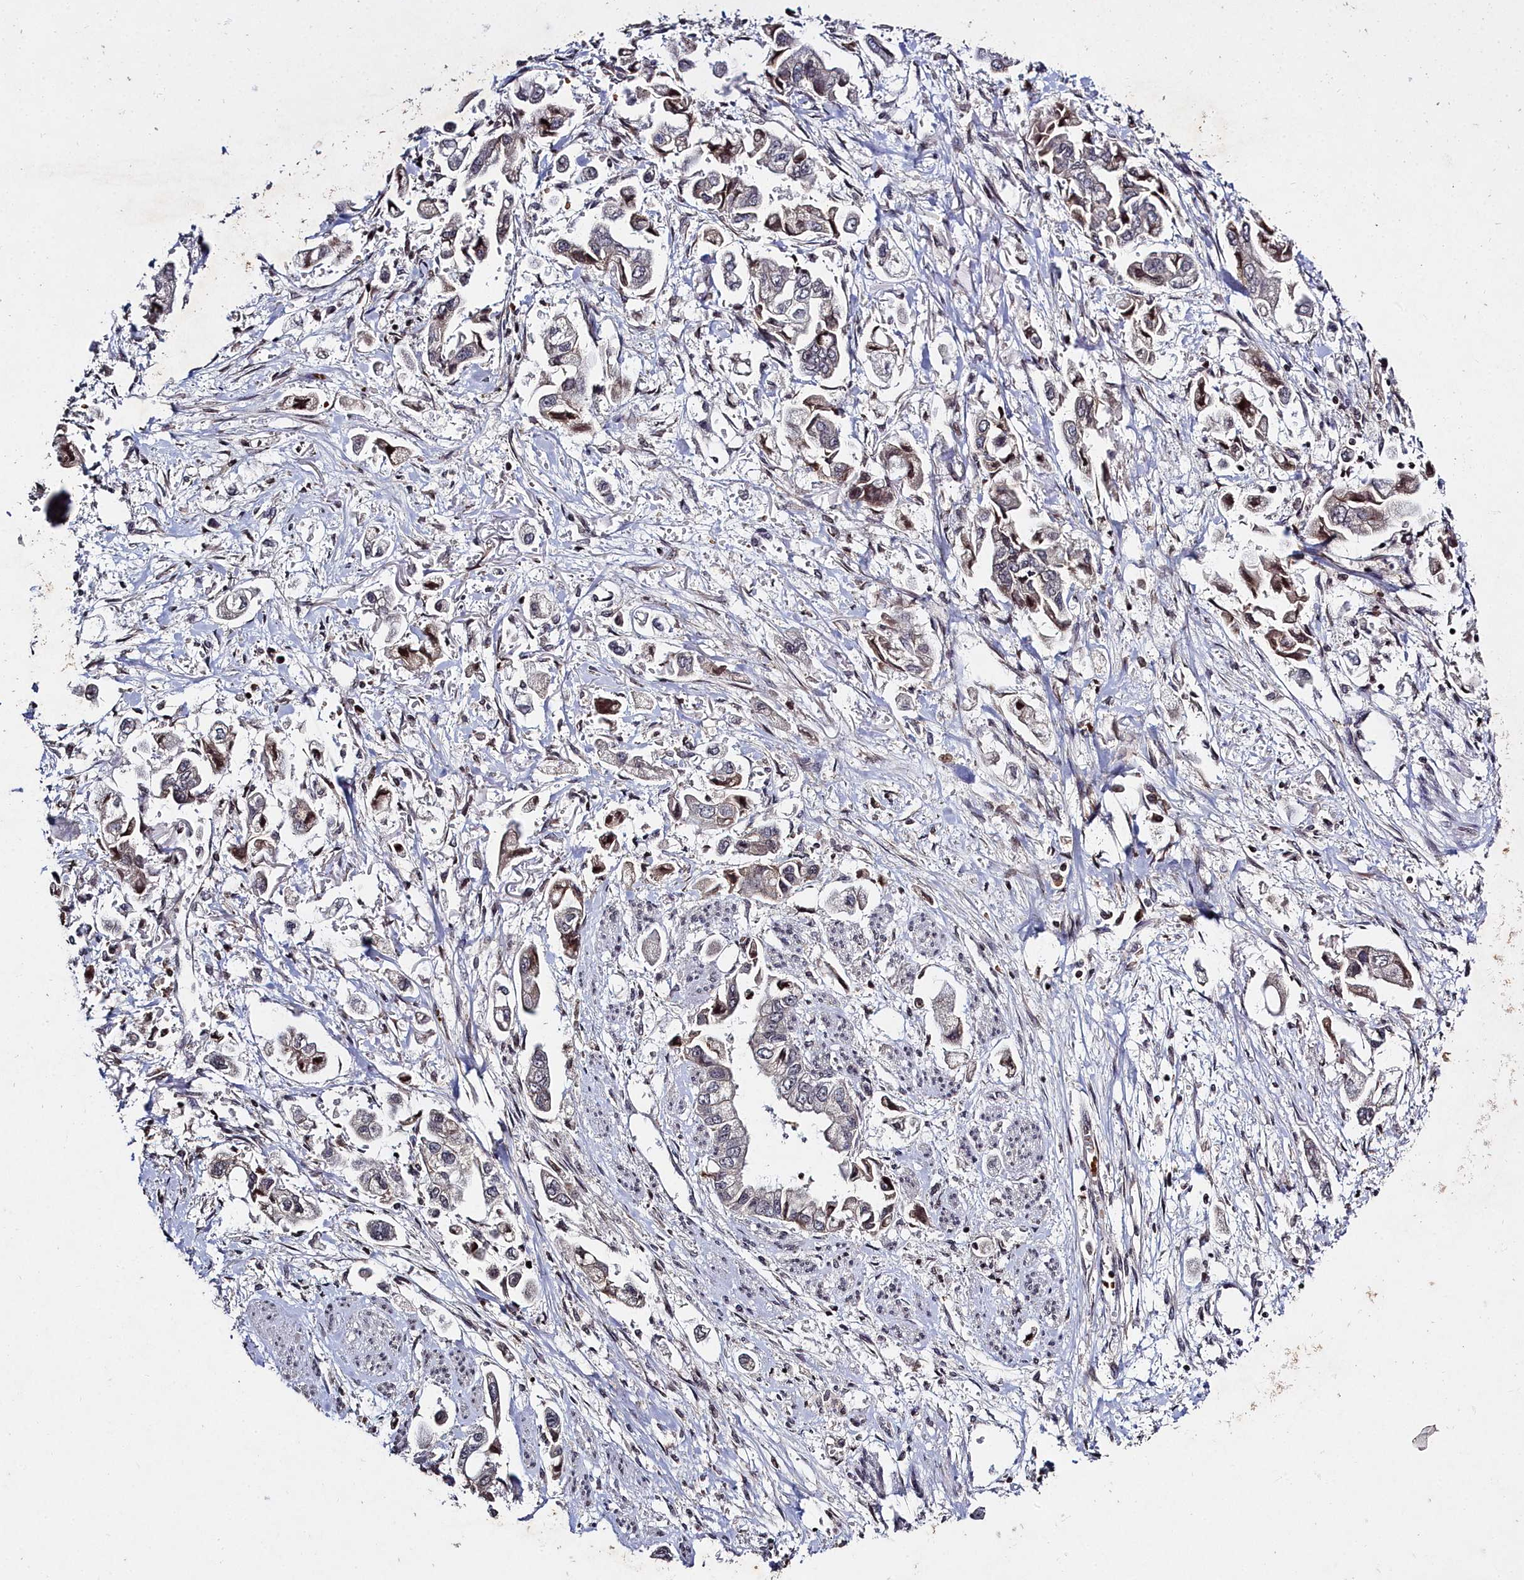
{"staining": {"intensity": "weak", "quantity": "<25%", "location": "nuclear"}, "tissue": "stomach cancer", "cell_type": "Tumor cells", "image_type": "cancer", "snomed": [{"axis": "morphology", "description": "Adenocarcinoma, NOS"}, {"axis": "topography", "description": "Stomach"}], "caption": "The photomicrograph displays no staining of tumor cells in stomach cancer.", "gene": "FZD4", "patient": {"sex": "male", "age": 62}}